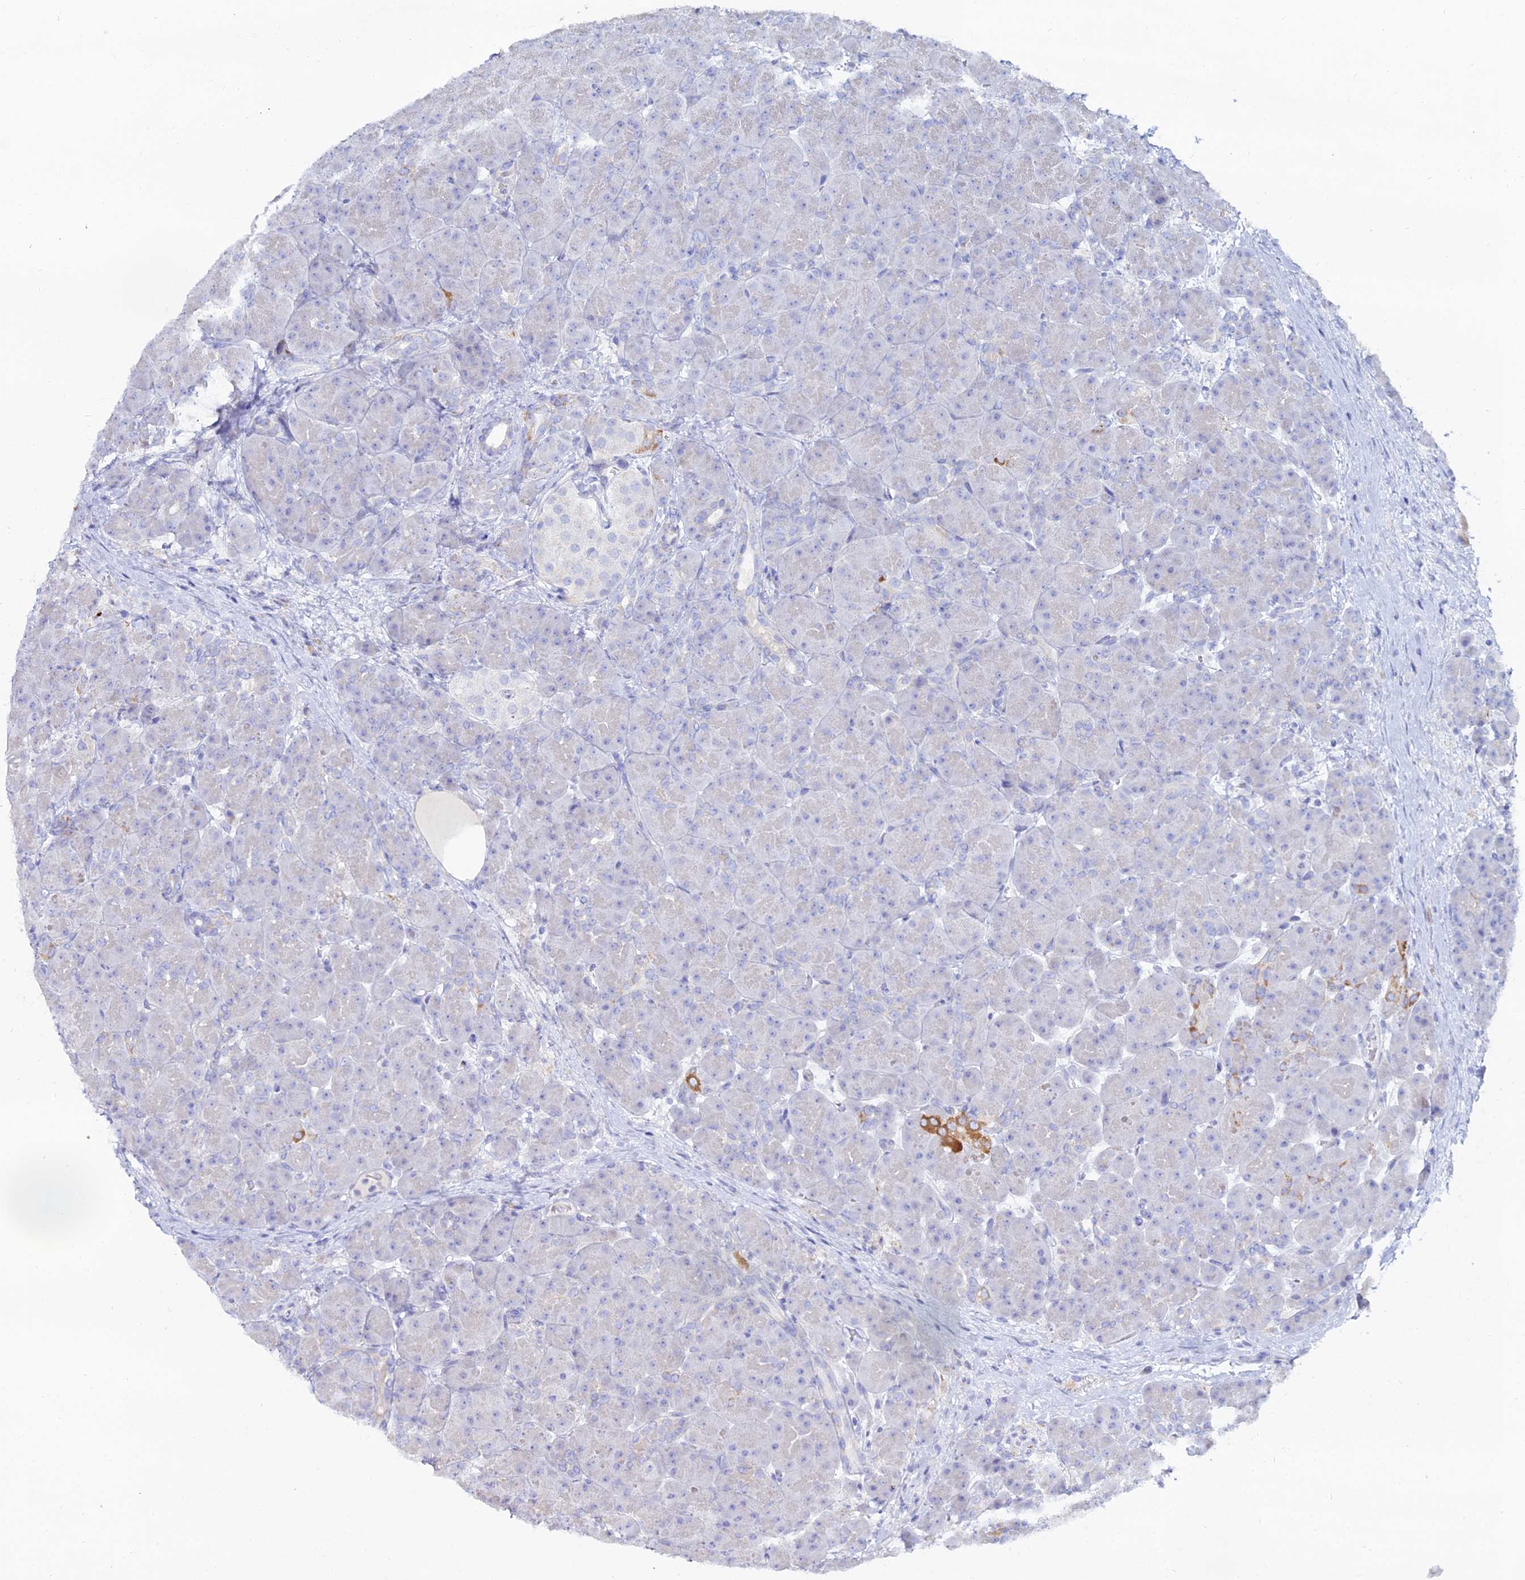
{"staining": {"intensity": "moderate", "quantity": "<25%", "location": "cytoplasmic/membranous"}, "tissue": "pancreas", "cell_type": "Exocrine glandular cells", "image_type": "normal", "snomed": [{"axis": "morphology", "description": "Normal tissue, NOS"}, {"axis": "topography", "description": "Pancreas"}], "caption": "Moderate cytoplasmic/membranous staining is seen in about <25% of exocrine glandular cells in unremarkable pancreas. Immunohistochemistry stains the protein in brown and the nuclei are stained blue.", "gene": "DHX34", "patient": {"sex": "male", "age": 66}}